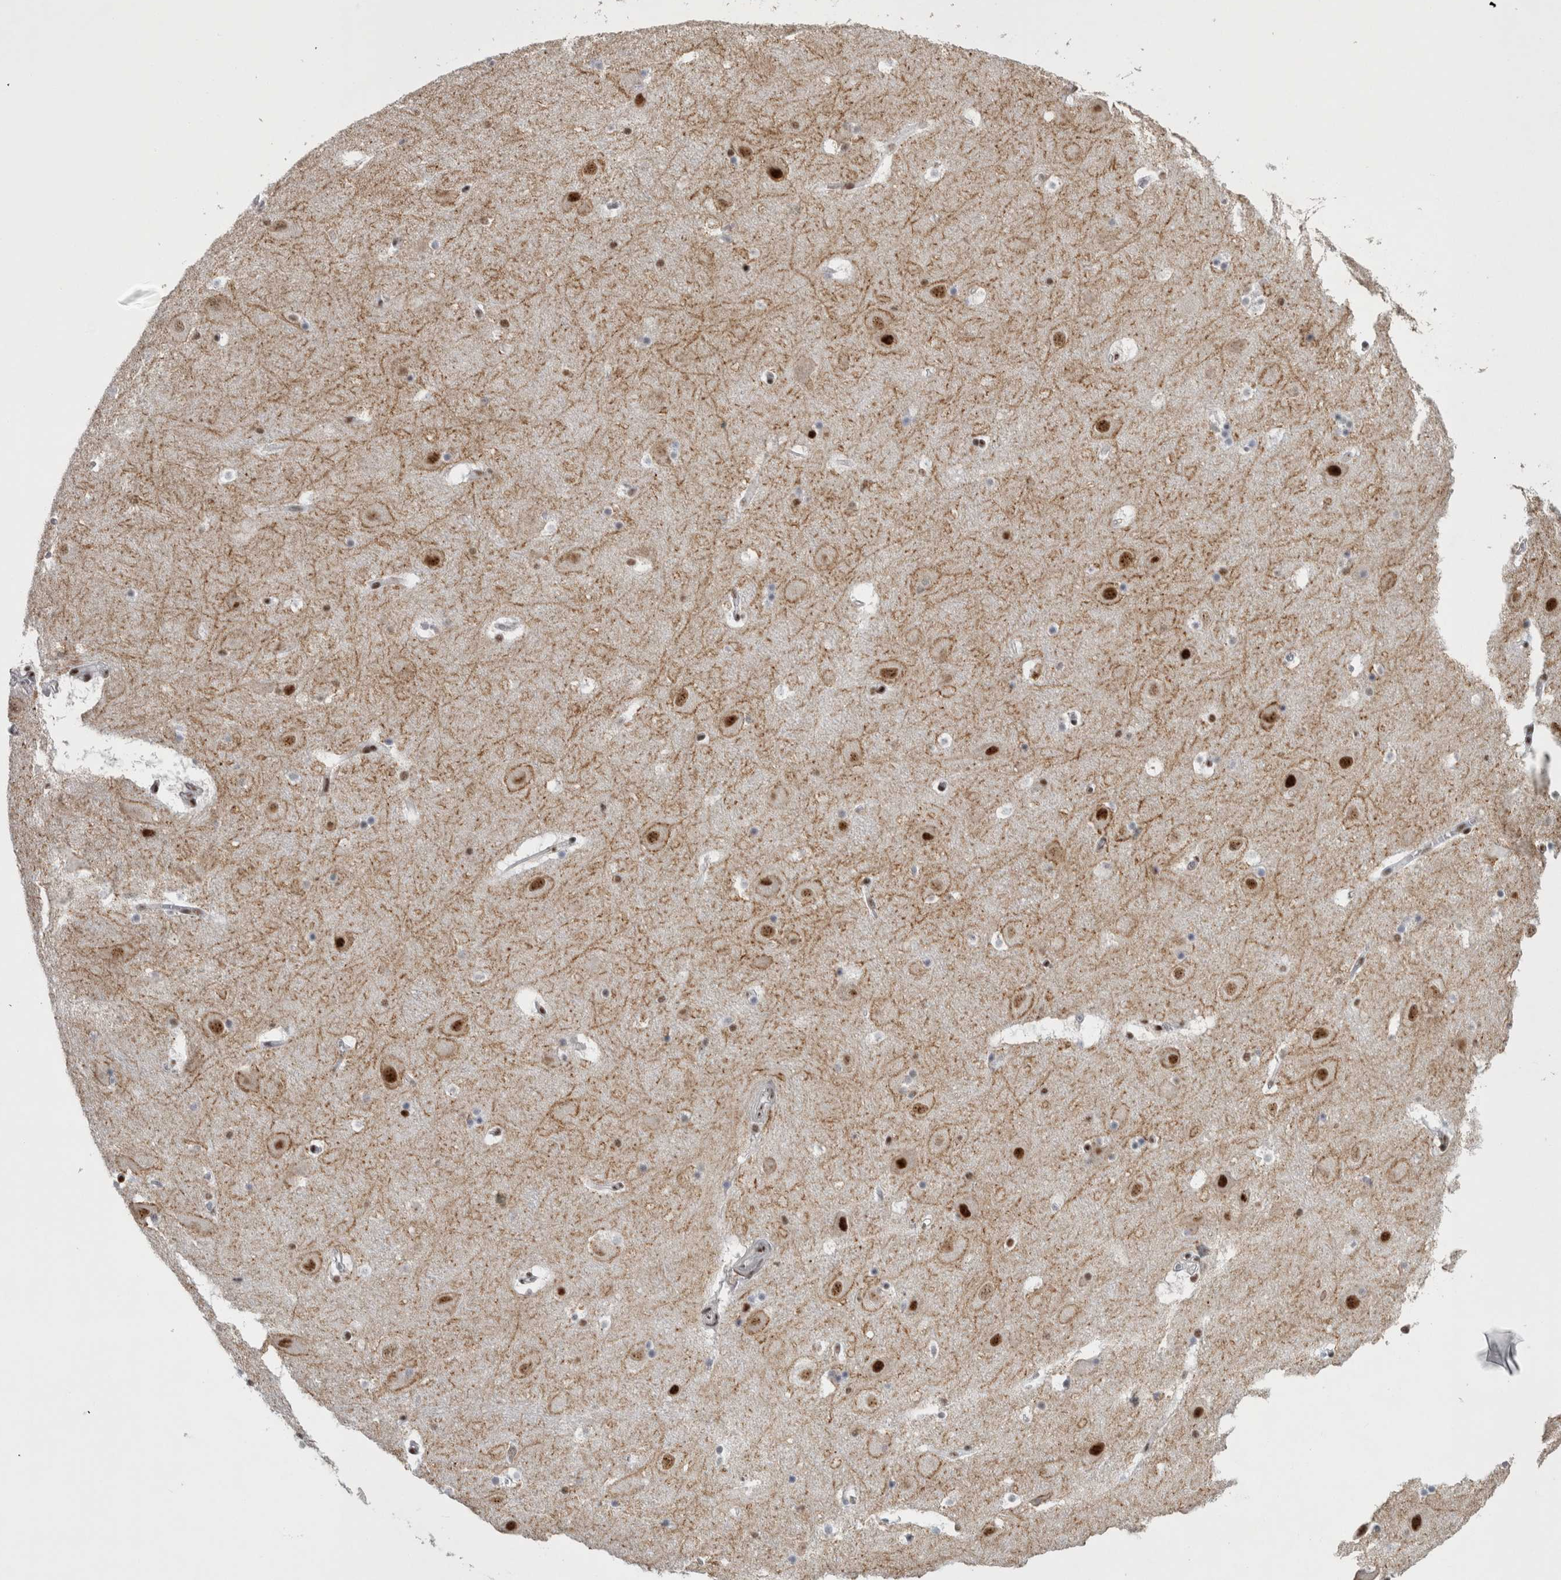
{"staining": {"intensity": "strong", "quantity": "<25%", "location": "nuclear"}, "tissue": "hippocampus", "cell_type": "Glial cells", "image_type": "normal", "snomed": [{"axis": "morphology", "description": "Normal tissue, NOS"}, {"axis": "topography", "description": "Hippocampus"}], "caption": "High-magnification brightfield microscopy of benign hippocampus stained with DAB (brown) and counterstained with hematoxylin (blue). glial cells exhibit strong nuclear expression is present in about<25% of cells.", "gene": "CDK11A", "patient": {"sex": "male", "age": 45}}